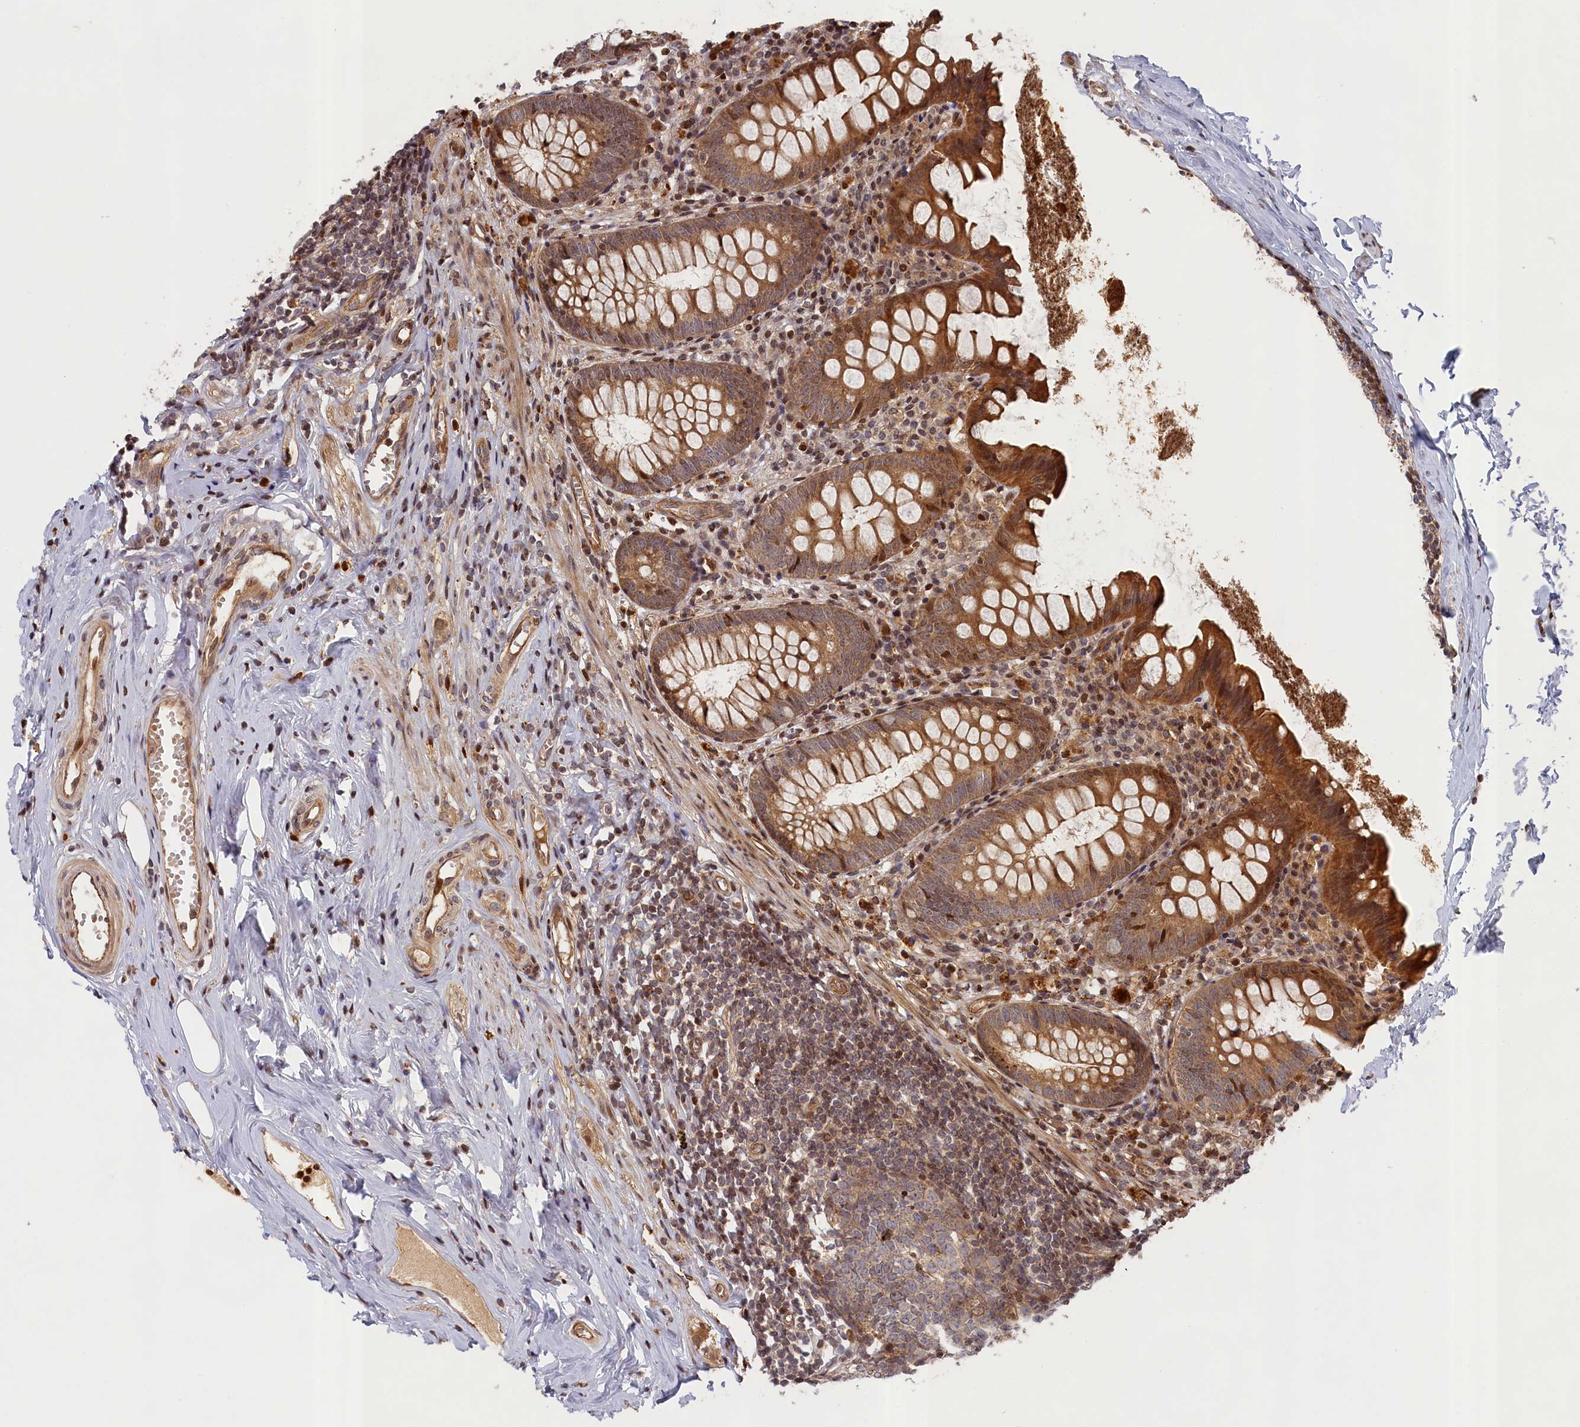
{"staining": {"intensity": "strong", "quantity": ">75%", "location": "cytoplasmic/membranous"}, "tissue": "appendix", "cell_type": "Glandular cells", "image_type": "normal", "snomed": [{"axis": "morphology", "description": "Normal tissue, NOS"}, {"axis": "topography", "description": "Appendix"}], "caption": "Appendix was stained to show a protein in brown. There is high levels of strong cytoplasmic/membranous expression in approximately >75% of glandular cells. The staining is performed using DAB (3,3'-diaminobenzidine) brown chromogen to label protein expression. The nuclei are counter-stained blue using hematoxylin.", "gene": "CEP44", "patient": {"sex": "female", "age": 51}}